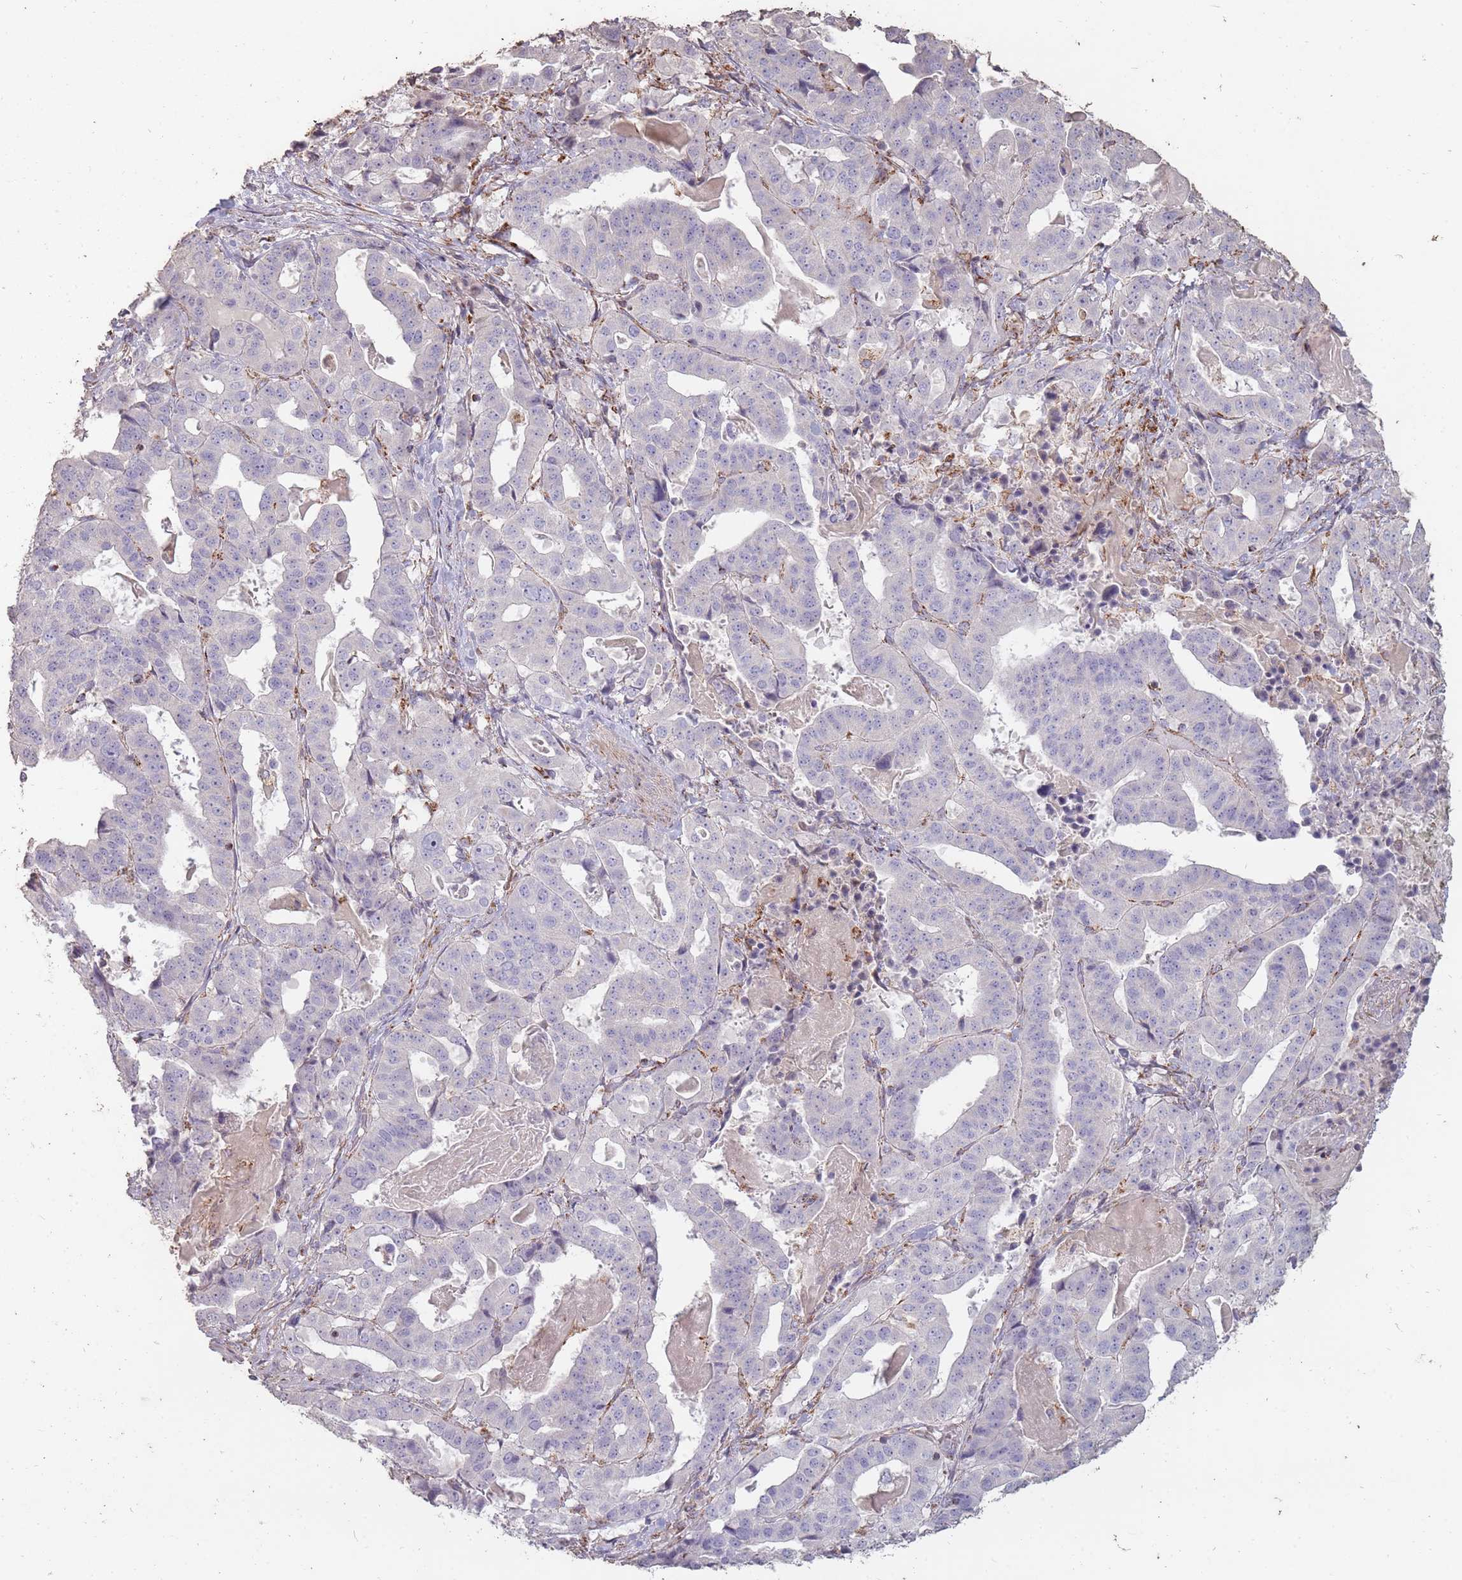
{"staining": {"intensity": "negative", "quantity": "none", "location": "none"}, "tissue": "stomach cancer", "cell_type": "Tumor cells", "image_type": "cancer", "snomed": [{"axis": "morphology", "description": "Adenocarcinoma, NOS"}, {"axis": "topography", "description": "Stomach"}], "caption": "Stomach cancer was stained to show a protein in brown. There is no significant expression in tumor cells.", "gene": "CNOT8", "patient": {"sex": "male", "age": 48}}